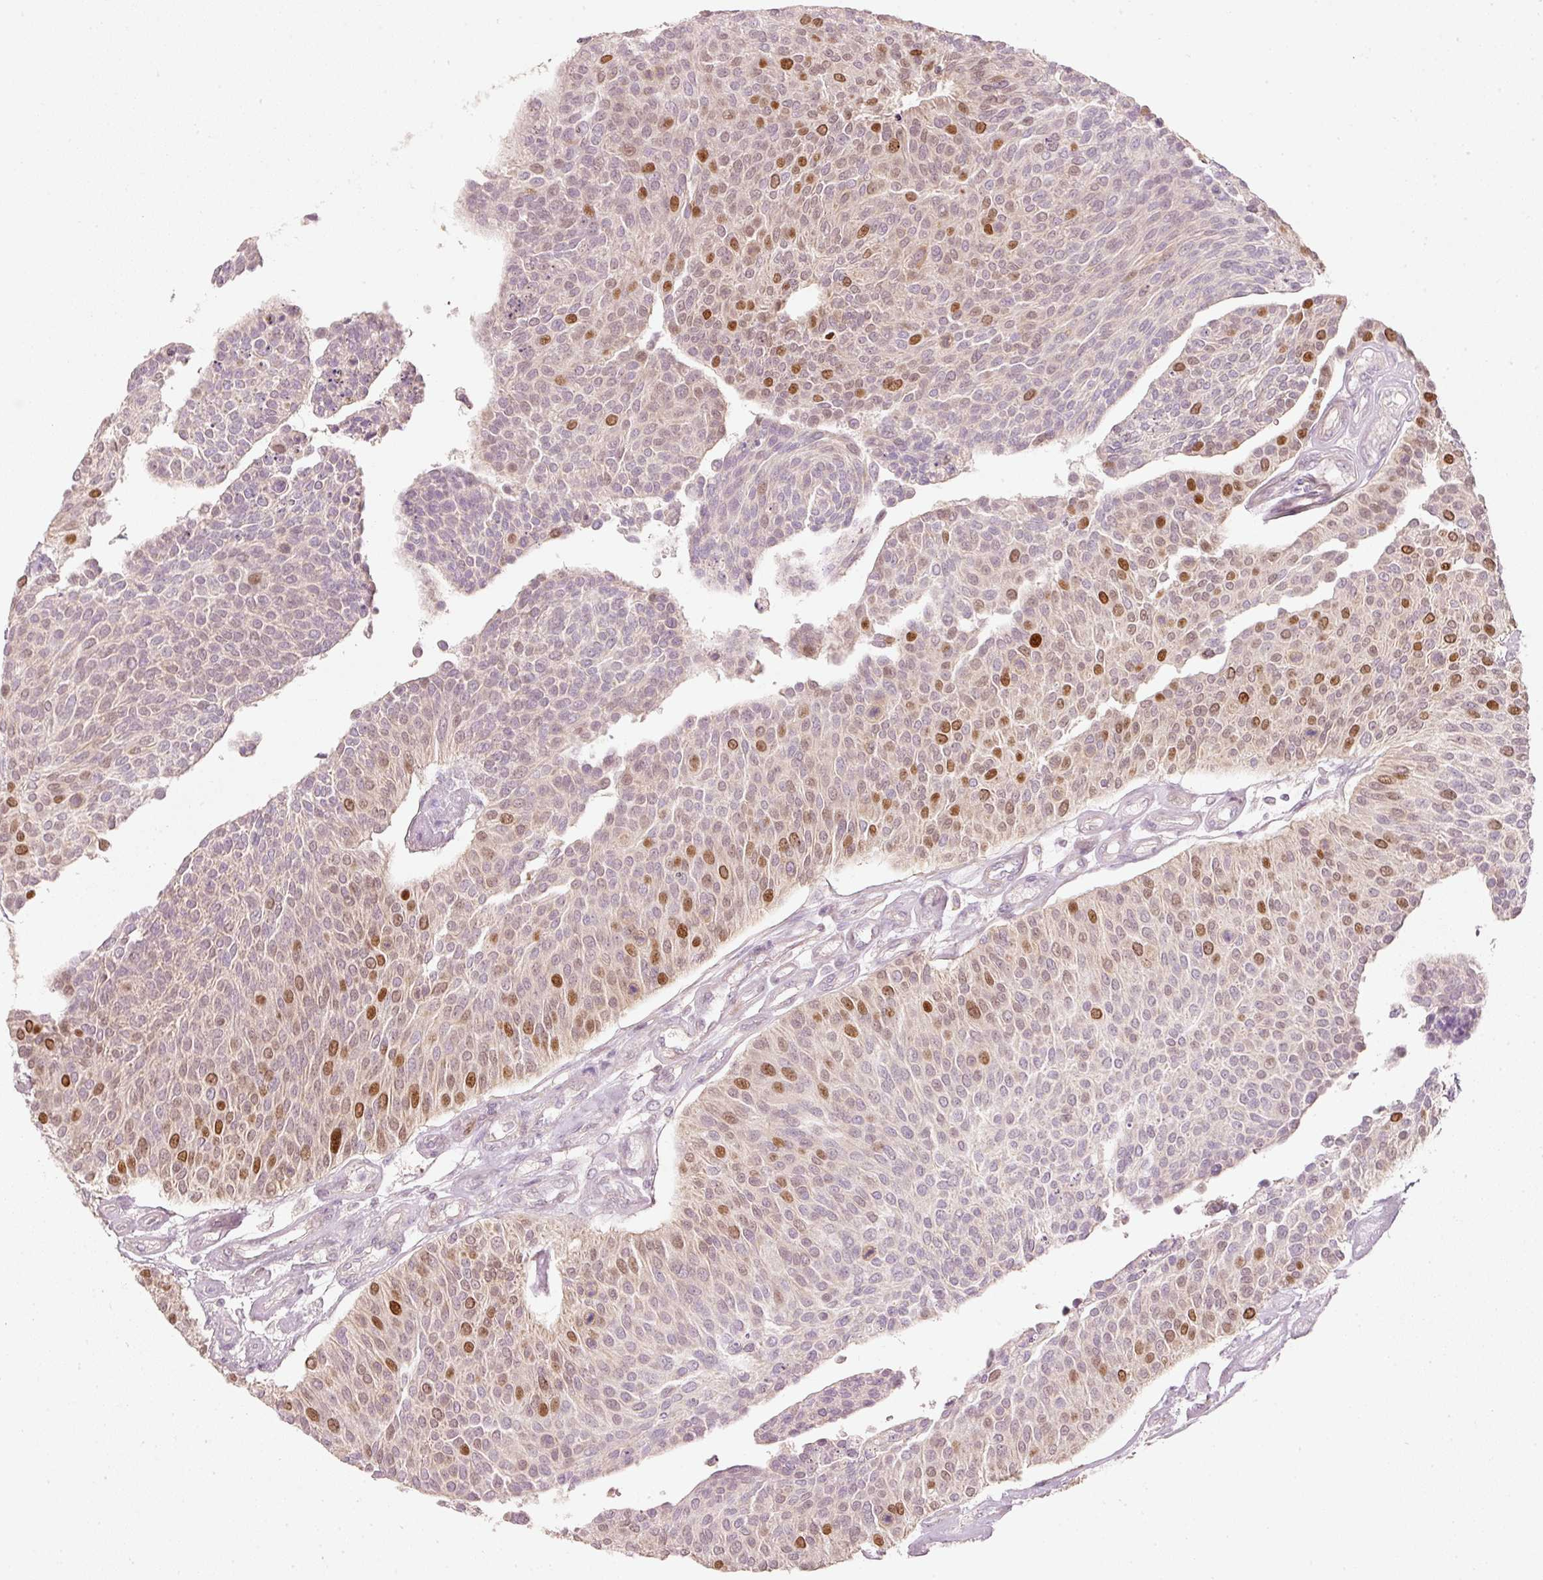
{"staining": {"intensity": "strong", "quantity": "<25%", "location": "nuclear"}, "tissue": "urothelial cancer", "cell_type": "Tumor cells", "image_type": "cancer", "snomed": [{"axis": "morphology", "description": "Urothelial carcinoma, NOS"}, {"axis": "topography", "description": "Urinary bladder"}], "caption": "Brown immunohistochemical staining in human urothelial cancer exhibits strong nuclear expression in about <25% of tumor cells.", "gene": "TREX2", "patient": {"sex": "male", "age": 55}}